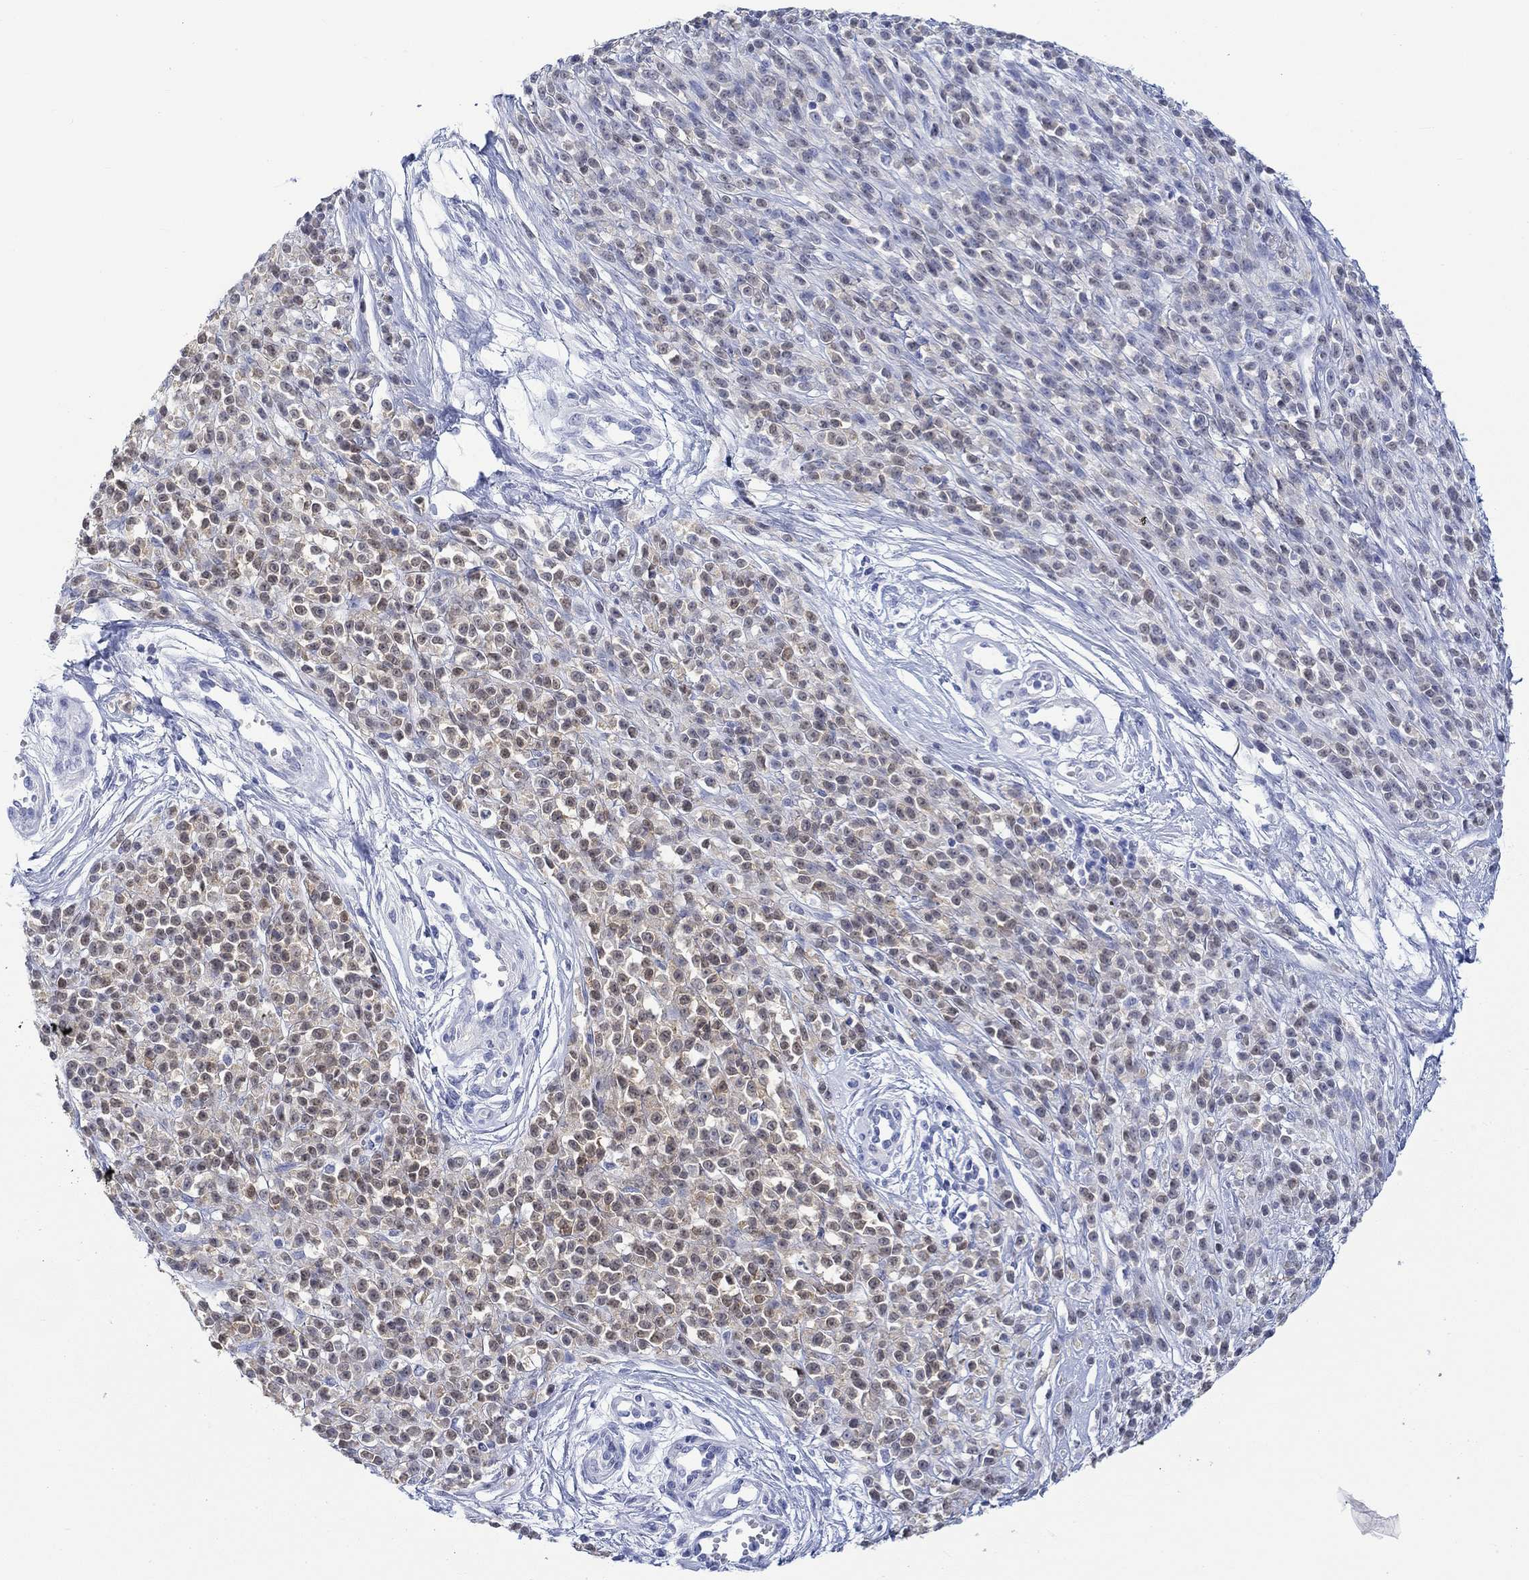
{"staining": {"intensity": "weak", "quantity": ">75%", "location": "nuclear"}, "tissue": "melanoma", "cell_type": "Tumor cells", "image_type": "cancer", "snomed": [{"axis": "morphology", "description": "Malignant melanoma, NOS"}, {"axis": "topography", "description": "Skin"}, {"axis": "topography", "description": "Skin of trunk"}], "caption": "Tumor cells show low levels of weak nuclear positivity in approximately >75% of cells in human malignant melanoma.", "gene": "MSI1", "patient": {"sex": "male", "age": 74}}